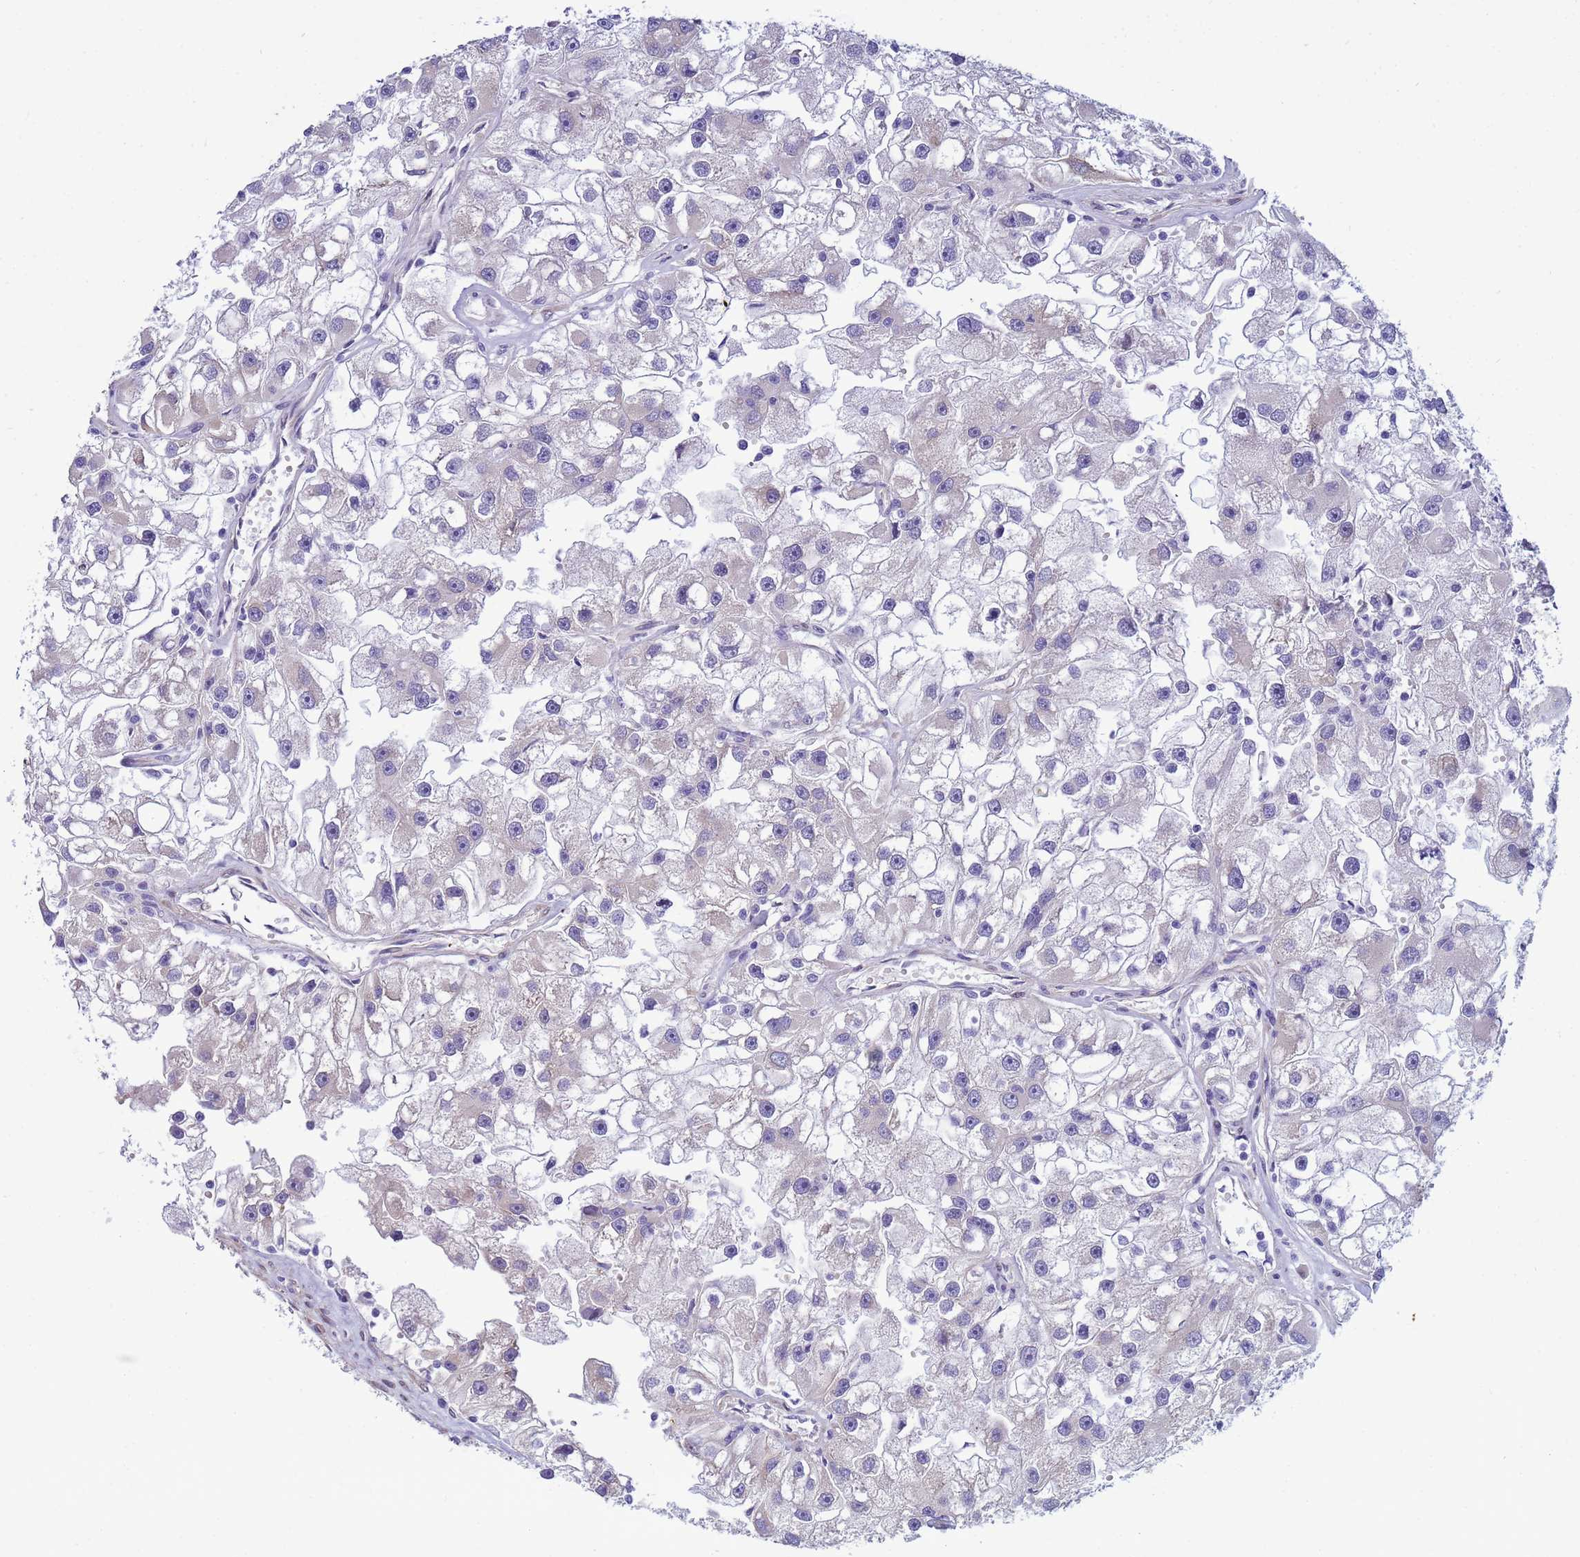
{"staining": {"intensity": "negative", "quantity": "none", "location": "none"}, "tissue": "renal cancer", "cell_type": "Tumor cells", "image_type": "cancer", "snomed": [{"axis": "morphology", "description": "Adenocarcinoma, NOS"}, {"axis": "topography", "description": "Kidney"}], "caption": "Protein analysis of renal adenocarcinoma reveals no significant positivity in tumor cells. Brightfield microscopy of IHC stained with DAB (brown) and hematoxylin (blue), captured at high magnification.", "gene": "TRPC6", "patient": {"sex": "male", "age": 63}}